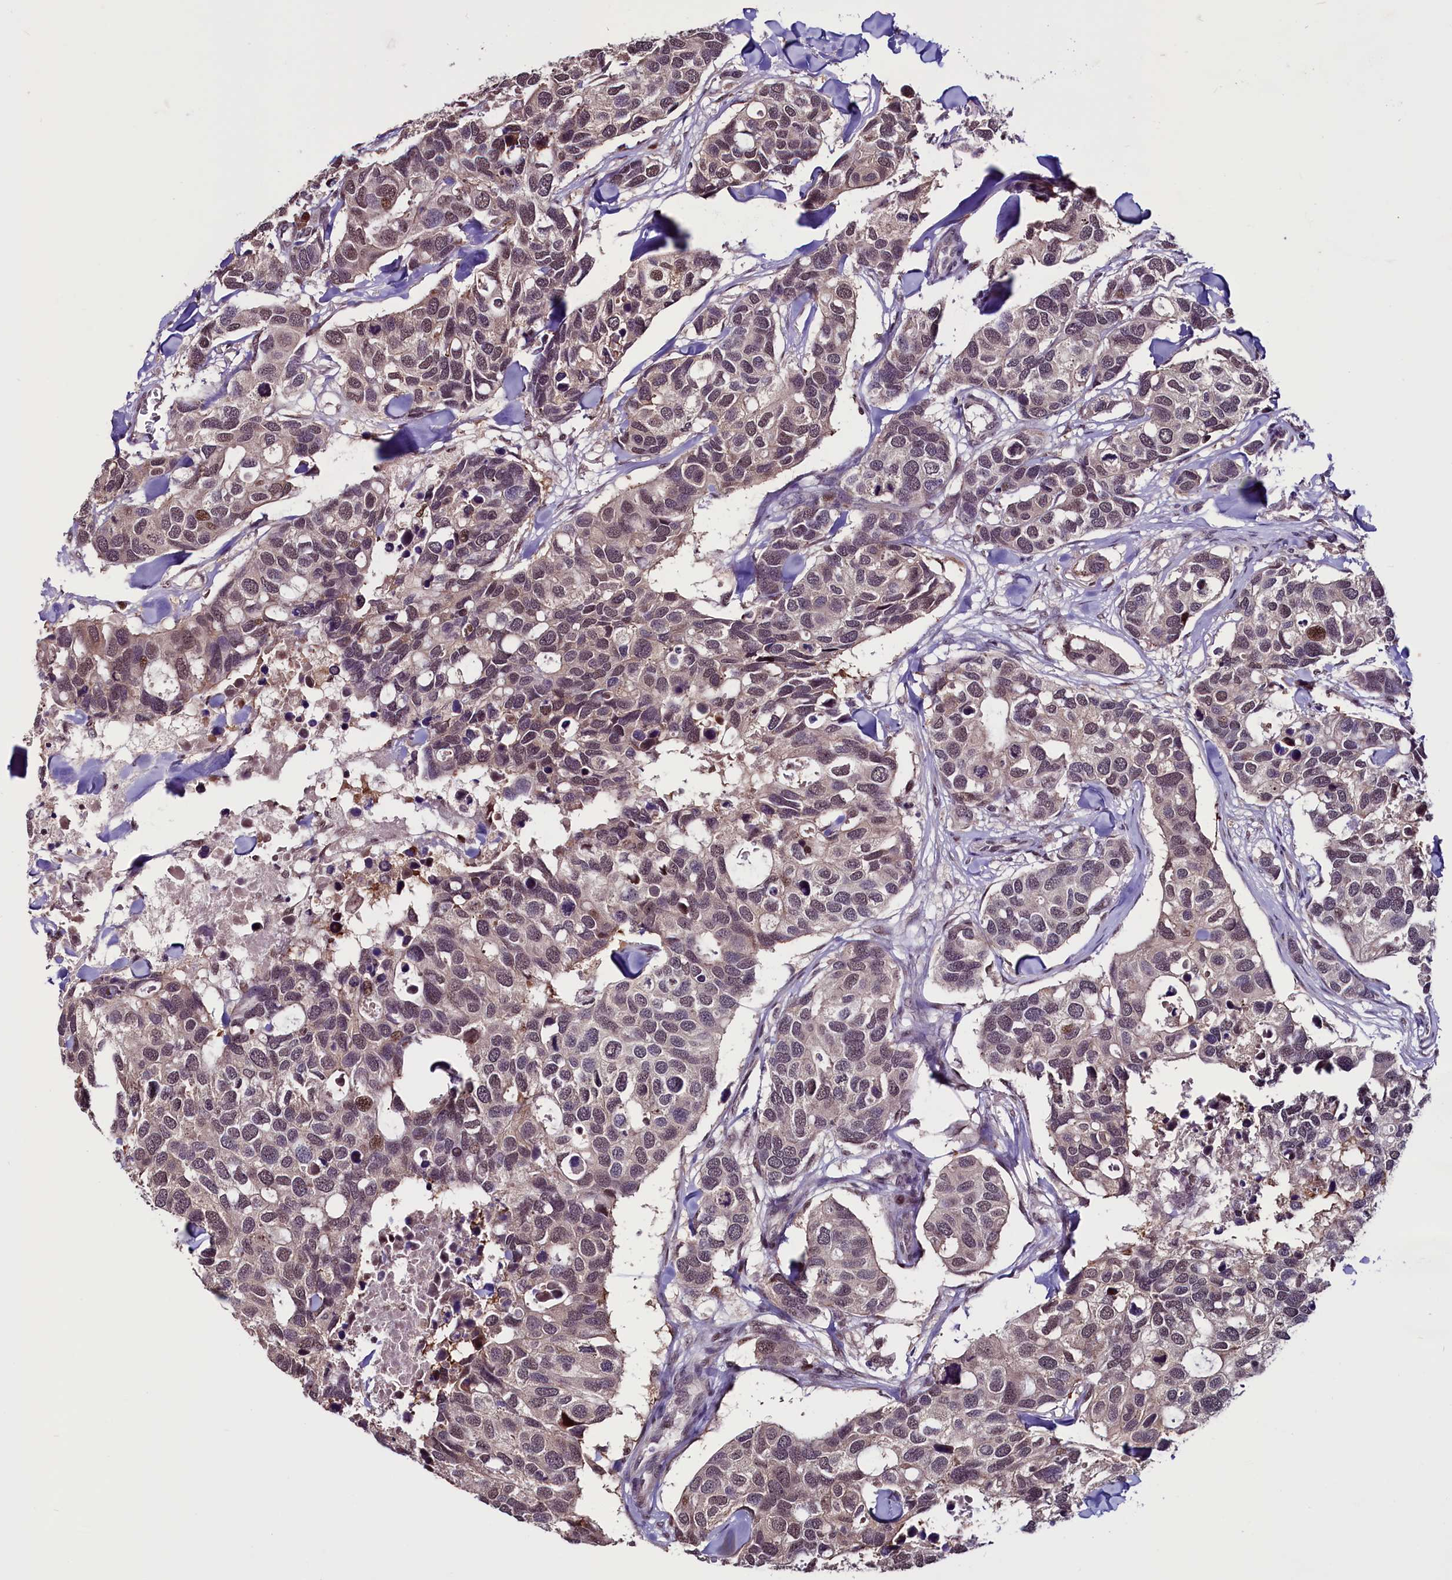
{"staining": {"intensity": "moderate", "quantity": "25%-75%", "location": "nuclear"}, "tissue": "breast cancer", "cell_type": "Tumor cells", "image_type": "cancer", "snomed": [{"axis": "morphology", "description": "Duct carcinoma"}, {"axis": "topography", "description": "Breast"}], "caption": "High-magnification brightfield microscopy of breast cancer stained with DAB (brown) and counterstained with hematoxylin (blue). tumor cells exhibit moderate nuclear positivity is appreciated in about25%-75% of cells.", "gene": "RNMT", "patient": {"sex": "female", "age": 83}}